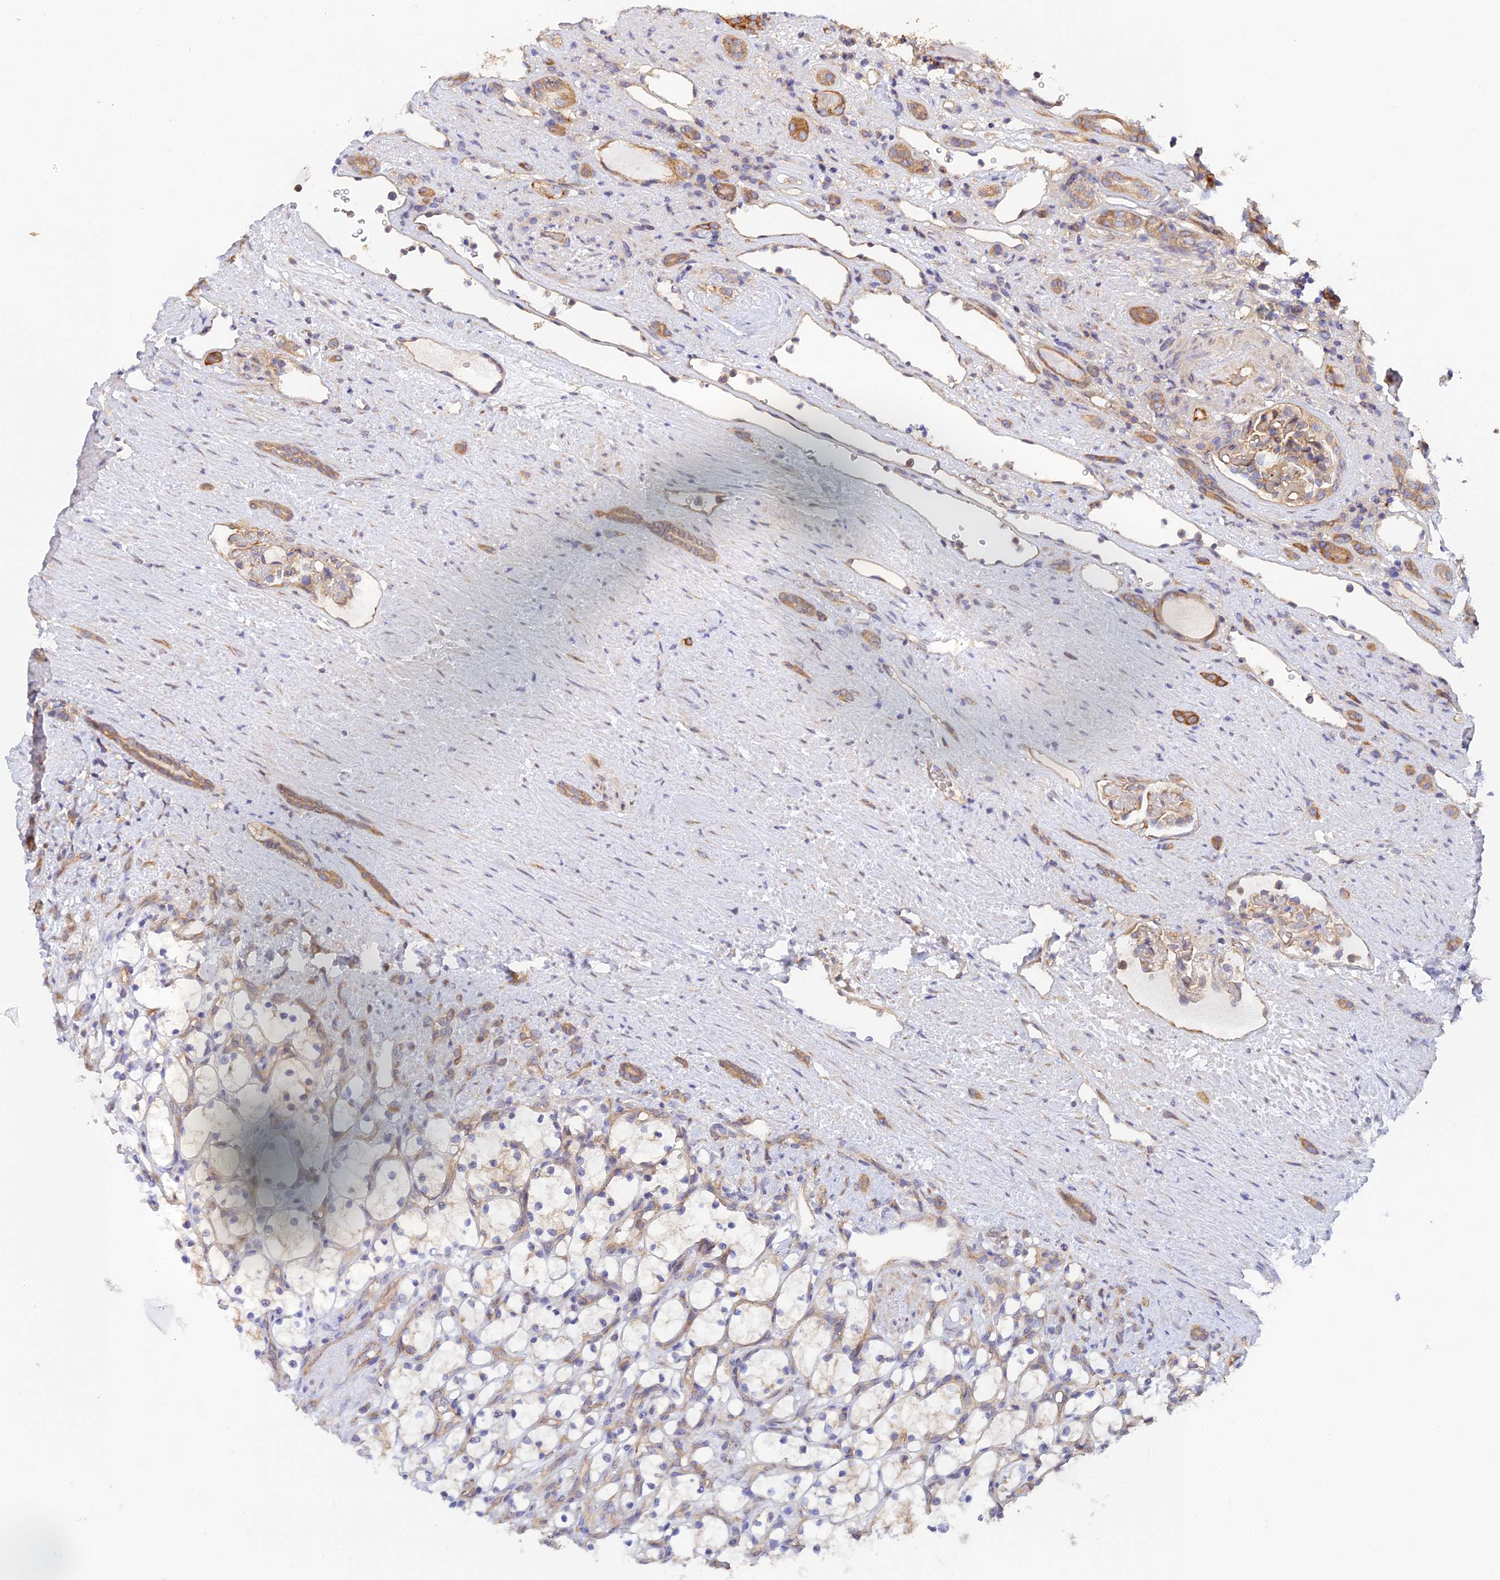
{"staining": {"intensity": "negative", "quantity": "none", "location": "none"}, "tissue": "renal cancer", "cell_type": "Tumor cells", "image_type": "cancer", "snomed": [{"axis": "morphology", "description": "Adenocarcinoma, NOS"}, {"axis": "topography", "description": "Kidney"}], "caption": "This photomicrograph is of renal cancer stained with immunohistochemistry (IHC) to label a protein in brown with the nuclei are counter-stained blue. There is no staining in tumor cells.", "gene": "MYO9A", "patient": {"sex": "female", "age": 69}}